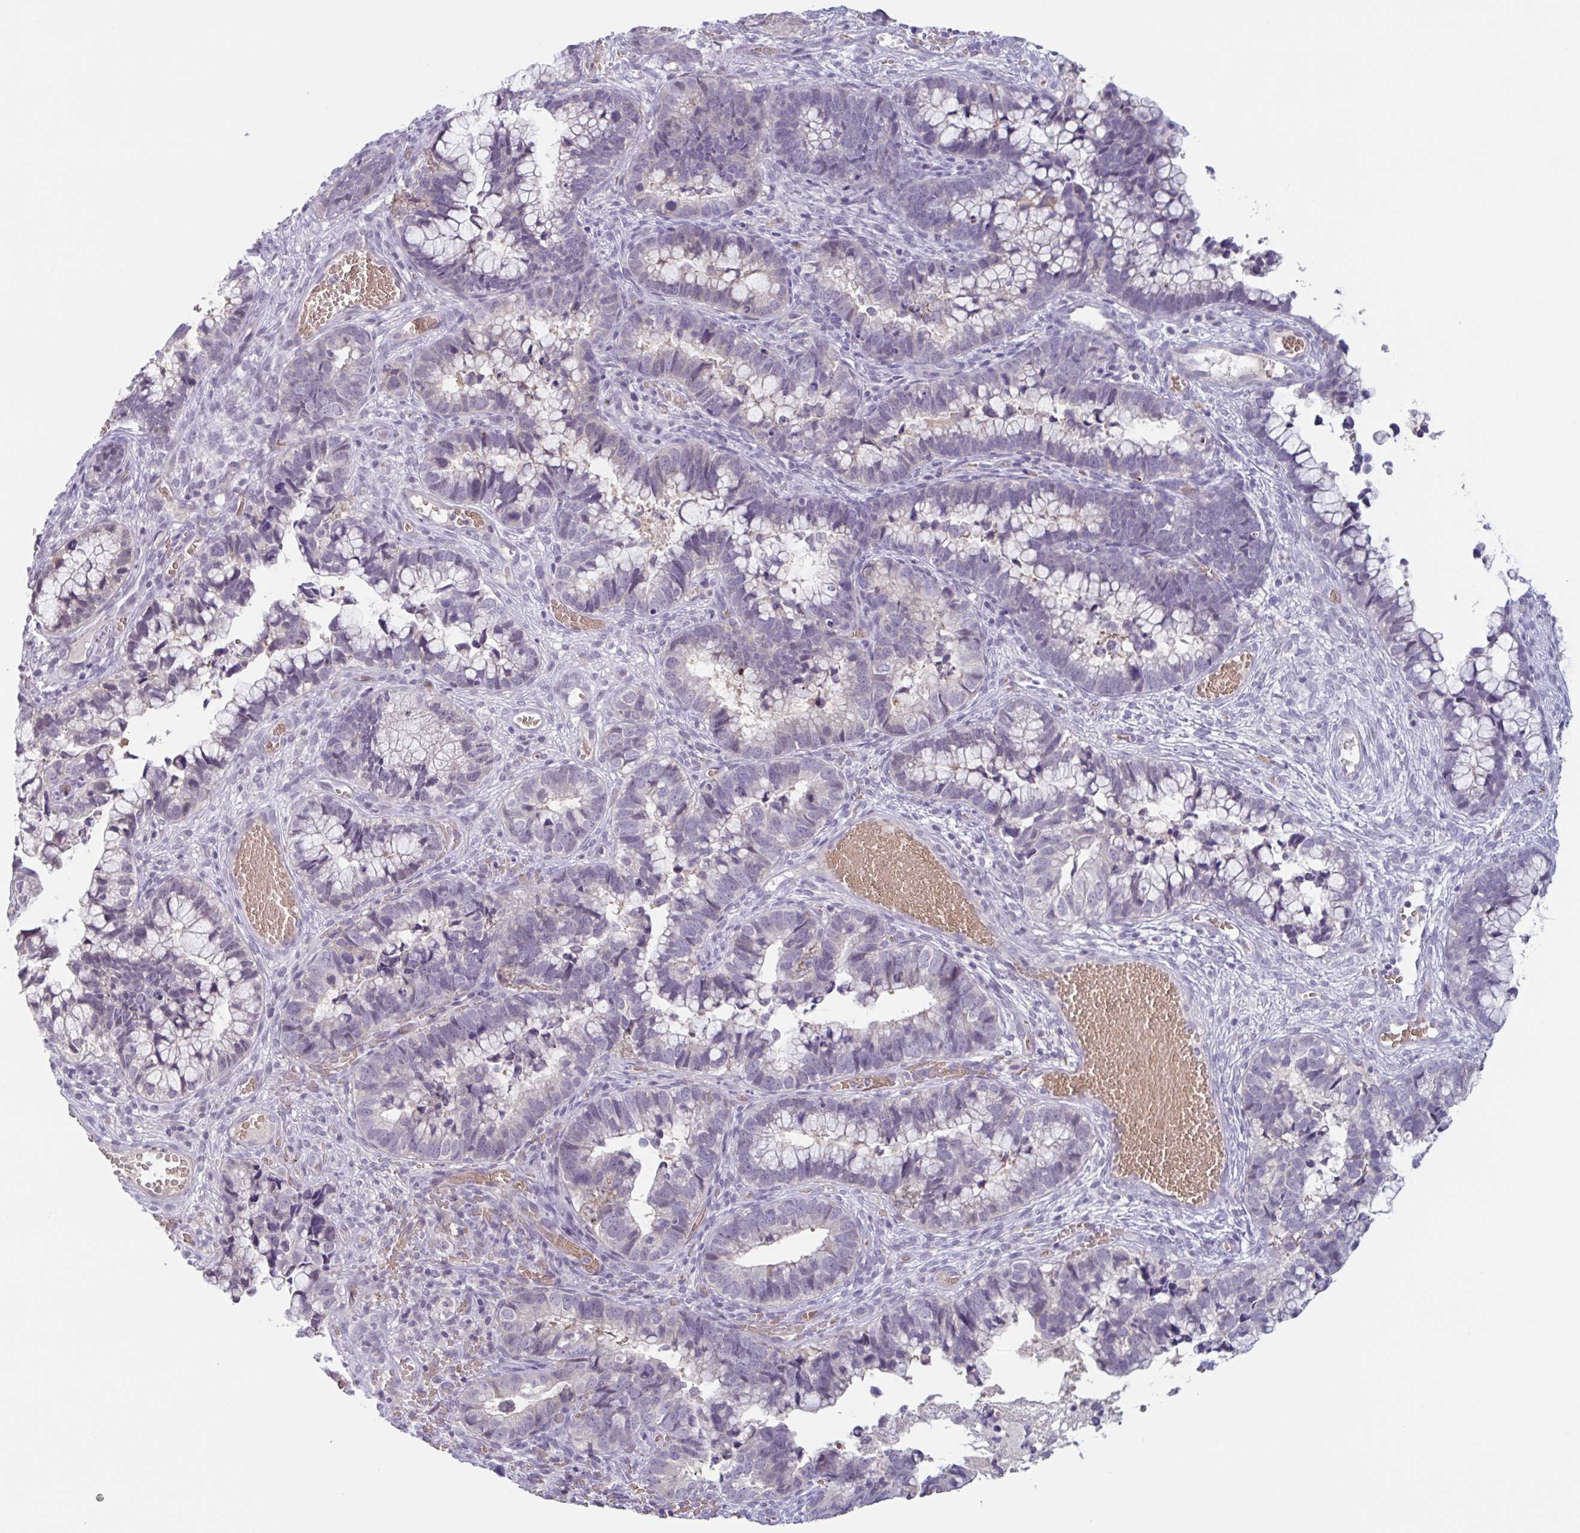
{"staining": {"intensity": "negative", "quantity": "none", "location": "none"}, "tissue": "cervical cancer", "cell_type": "Tumor cells", "image_type": "cancer", "snomed": [{"axis": "morphology", "description": "Adenocarcinoma, NOS"}, {"axis": "topography", "description": "Cervix"}], "caption": "Human adenocarcinoma (cervical) stained for a protein using immunohistochemistry (IHC) demonstrates no expression in tumor cells.", "gene": "RHAG", "patient": {"sex": "female", "age": 44}}